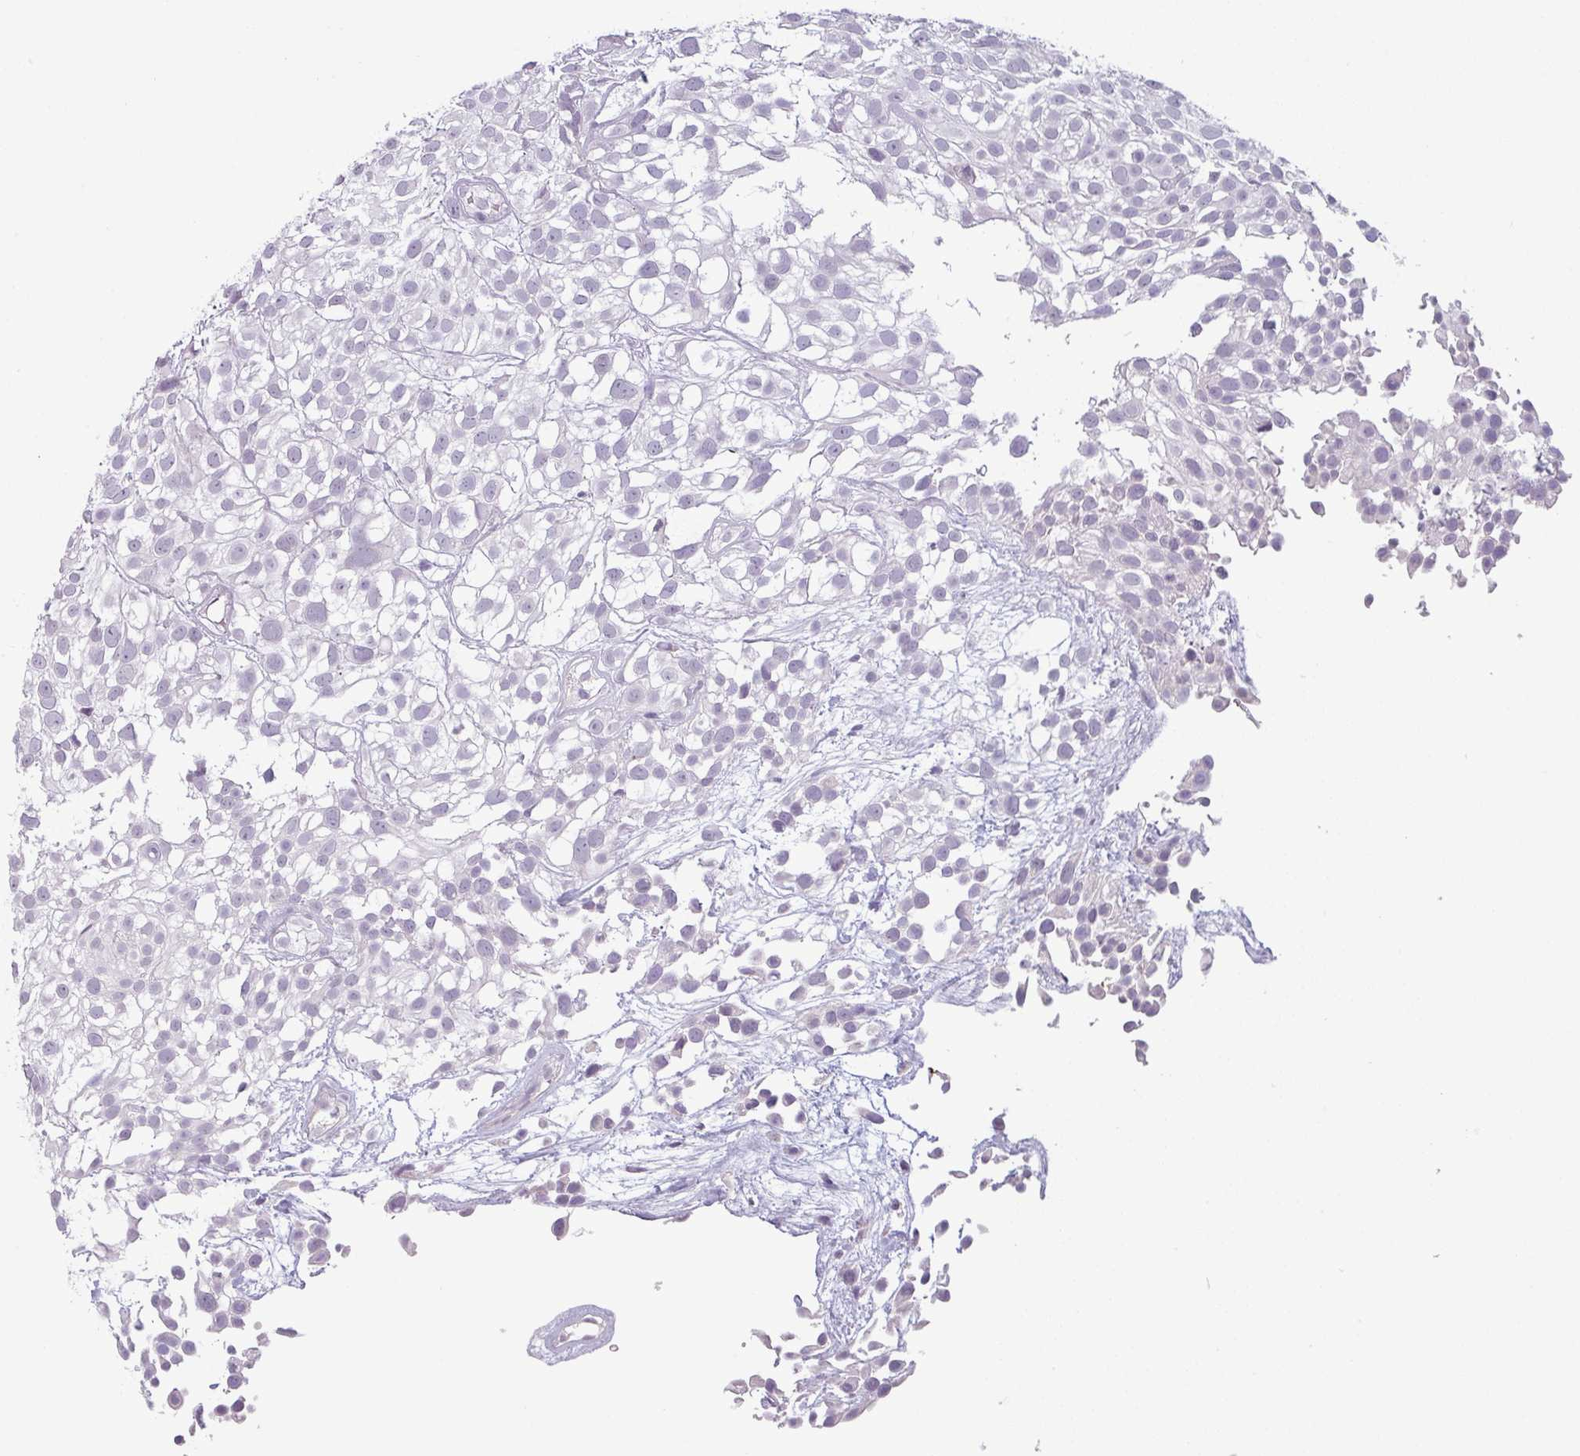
{"staining": {"intensity": "negative", "quantity": "none", "location": "none"}, "tissue": "urothelial cancer", "cell_type": "Tumor cells", "image_type": "cancer", "snomed": [{"axis": "morphology", "description": "Urothelial carcinoma, High grade"}, {"axis": "topography", "description": "Urinary bladder"}], "caption": "High-grade urothelial carcinoma was stained to show a protein in brown. There is no significant expression in tumor cells.", "gene": "SLC26A9", "patient": {"sex": "male", "age": 56}}